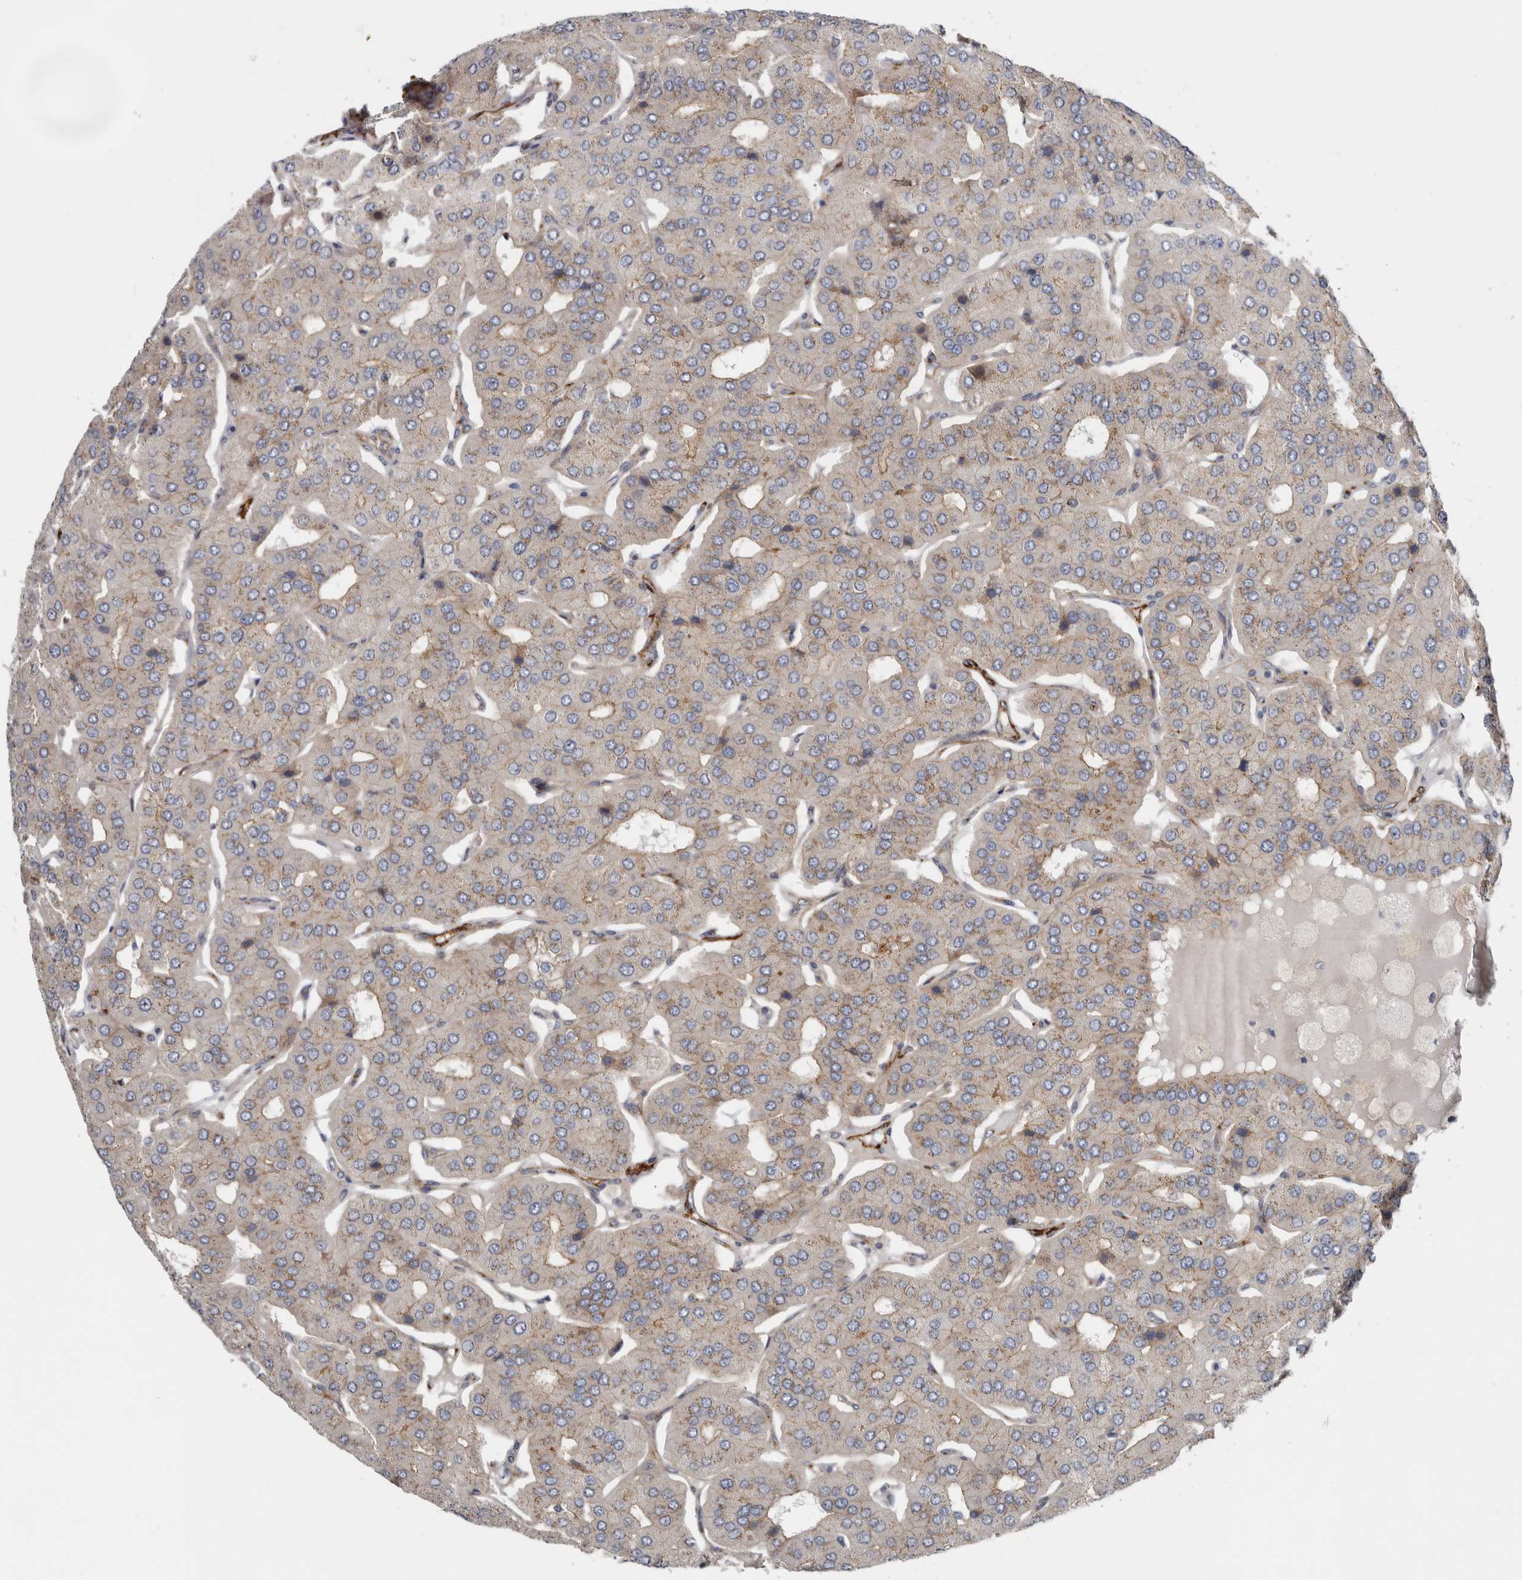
{"staining": {"intensity": "moderate", "quantity": "25%-75%", "location": "cytoplasmic/membranous"}, "tissue": "parathyroid gland", "cell_type": "Glandular cells", "image_type": "normal", "snomed": [{"axis": "morphology", "description": "Normal tissue, NOS"}, {"axis": "morphology", "description": "Adenoma, NOS"}, {"axis": "topography", "description": "Parathyroid gland"}], "caption": "Glandular cells display medium levels of moderate cytoplasmic/membranous positivity in approximately 25%-75% of cells in normal human parathyroid gland. The staining is performed using DAB brown chromogen to label protein expression. The nuclei are counter-stained blue using hematoxylin.", "gene": "LUZP1", "patient": {"sex": "female", "age": 86}}